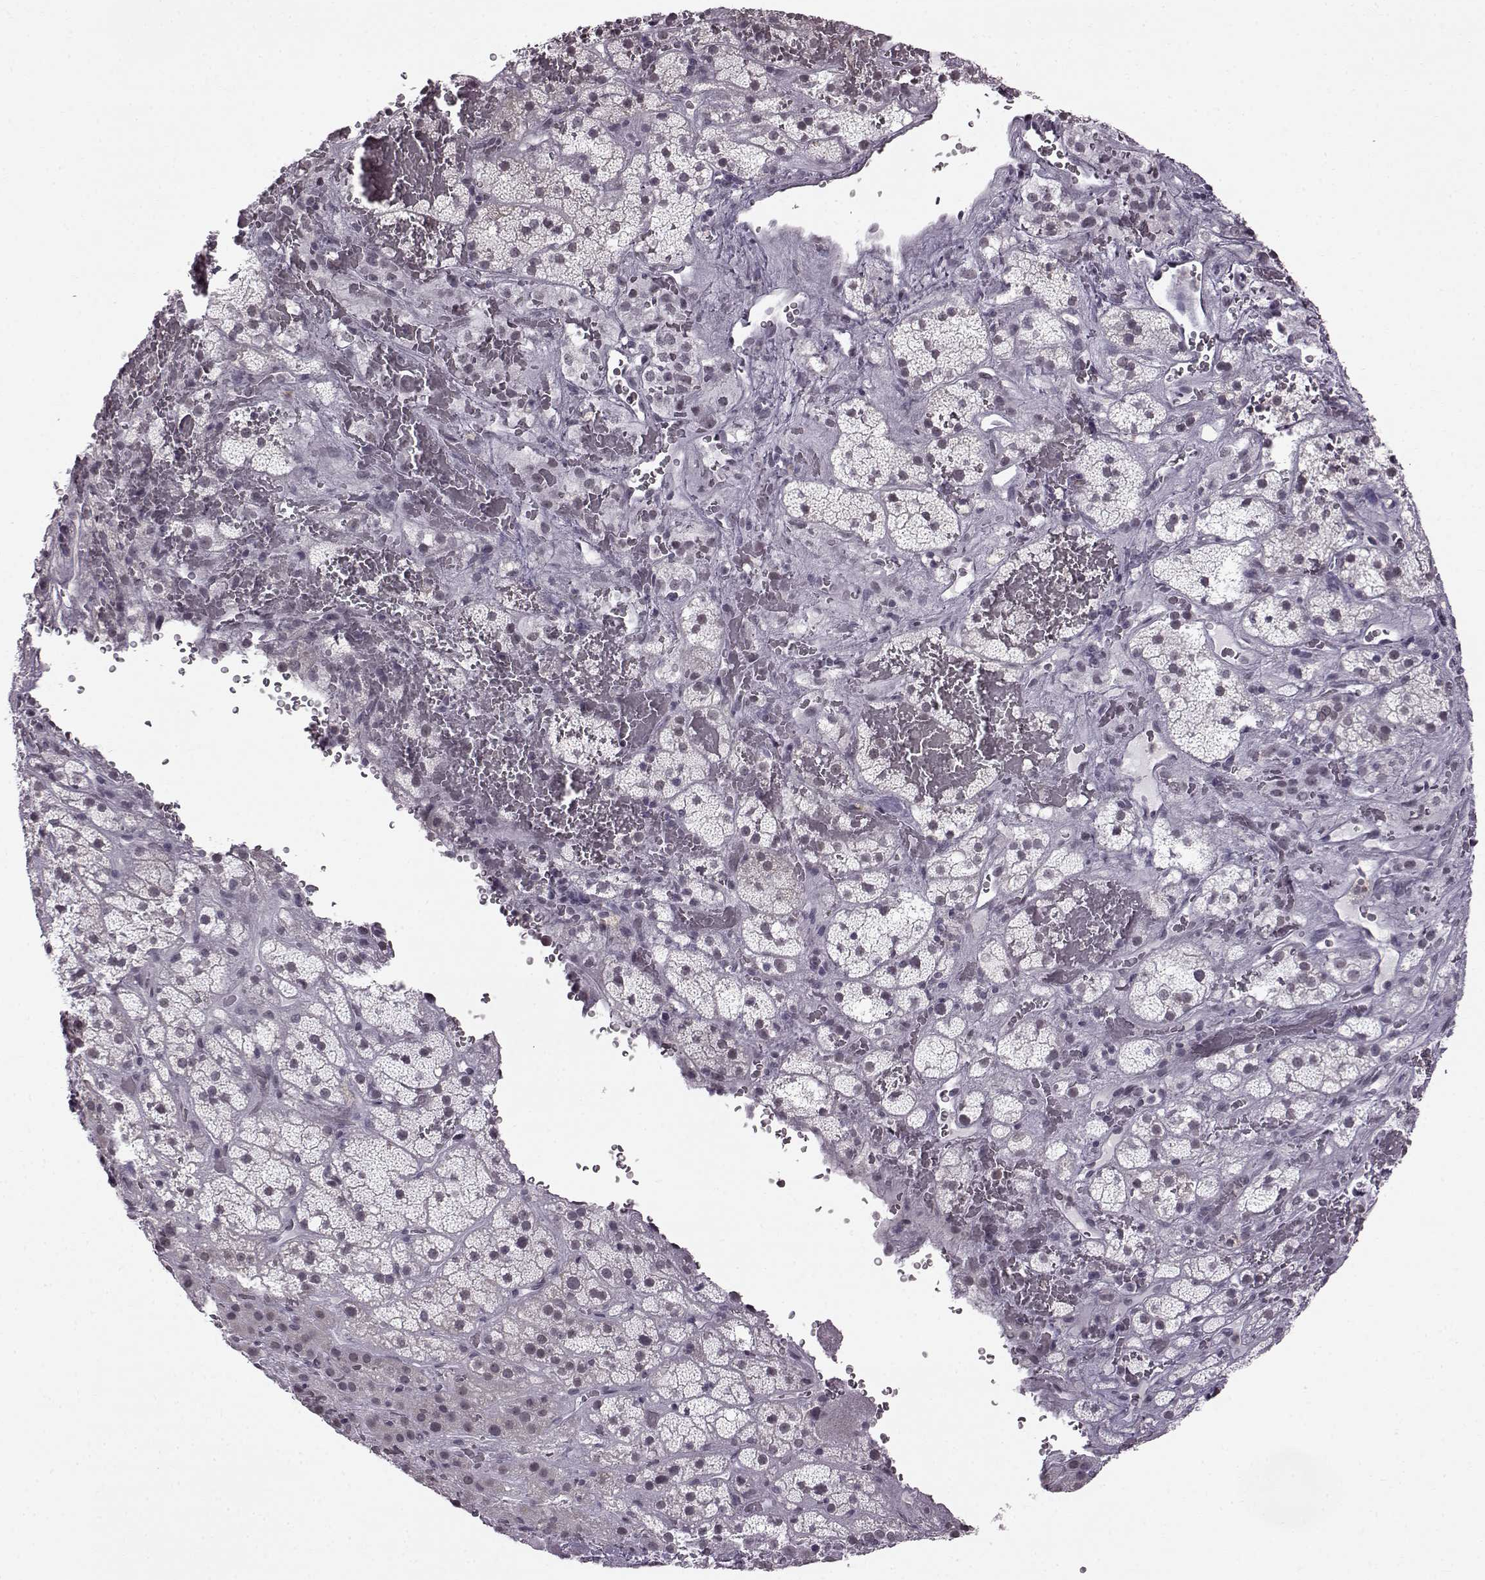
{"staining": {"intensity": "negative", "quantity": "none", "location": "none"}, "tissue": "adrenal gland", "cell_type": "Glandular cells", "image_type": "normal", "snomed": [{"axis": "morphology", "description": "Normal tissue, NOS"}, {"axis": "topography", "description": "Adrenal gland"}], "caption": "The histopathology image reveals no staining of glandular cells in unremarkable adrenal gland. Brightfield microscopy of immunohistochemistry (IHC) stained with DAB (brown) and hematoxylin (blue), captured at high magnification.", "gene": "SLC28A2", "patient": {"sex": "male", "age": 57}}